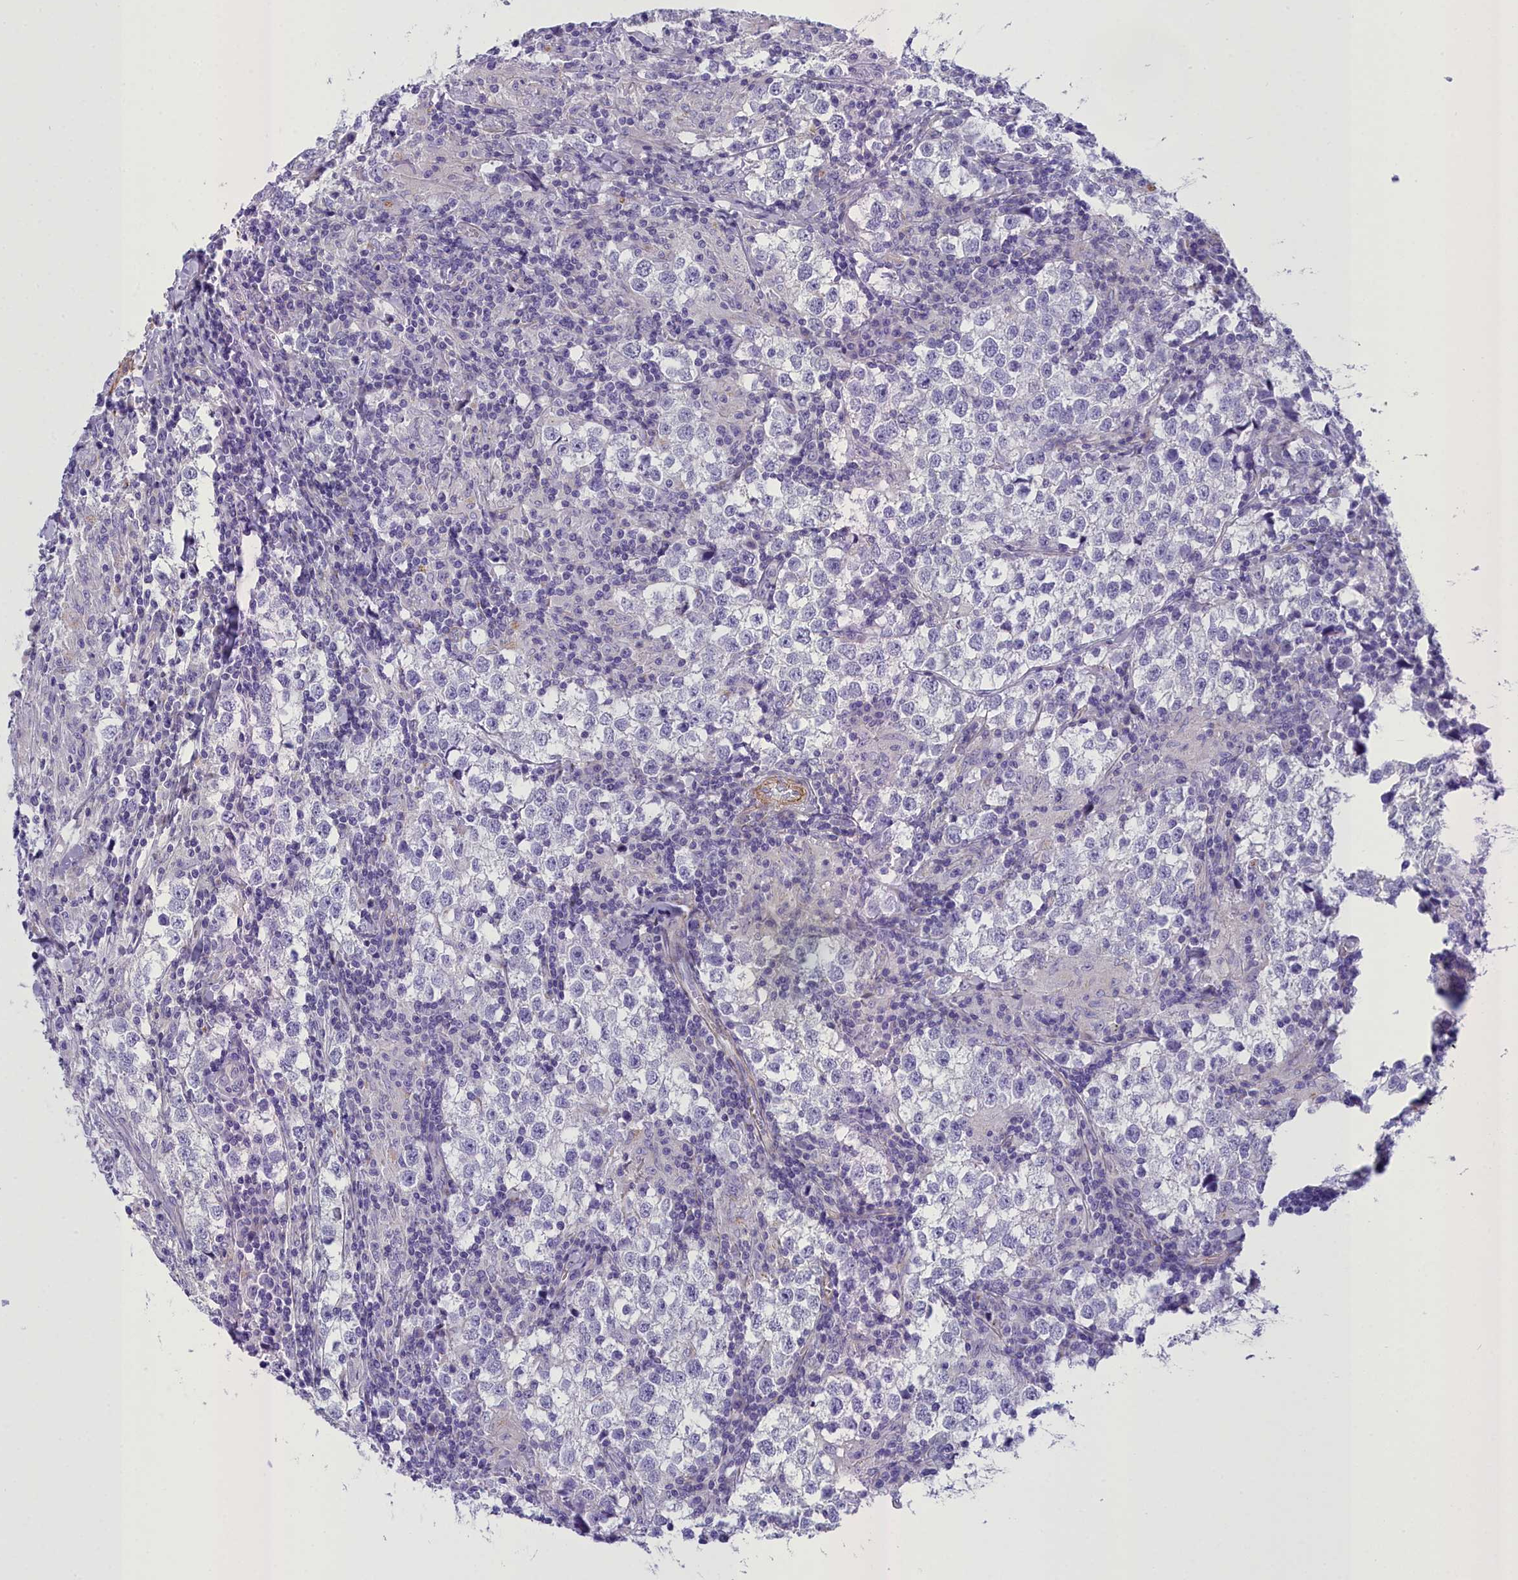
{"staining": {"intensity": "negative", "quantity": "none", "location": "none"}, "tissue": "testis cancer", "cell_type": "Tumor cells", "image_type": "cancer", "snomed": [{"axis": "morphology", "description": "Seminoma, NOS"}, {"axis": "morphology", "description": "Carcinoma, Embryonal, NOS"}, {"axis": "topography", "description": "Testis"}], "caption": "A micrograph of human testis seminoma is negative for staining in tumor cells. (Brightfield microscopy of DAB (3,3'-diaminobenzidine) immunohistochemistry (IHC) at high magnification).", "gene": "GFRA1", "patient": {"sex": "male", "age": 36}}